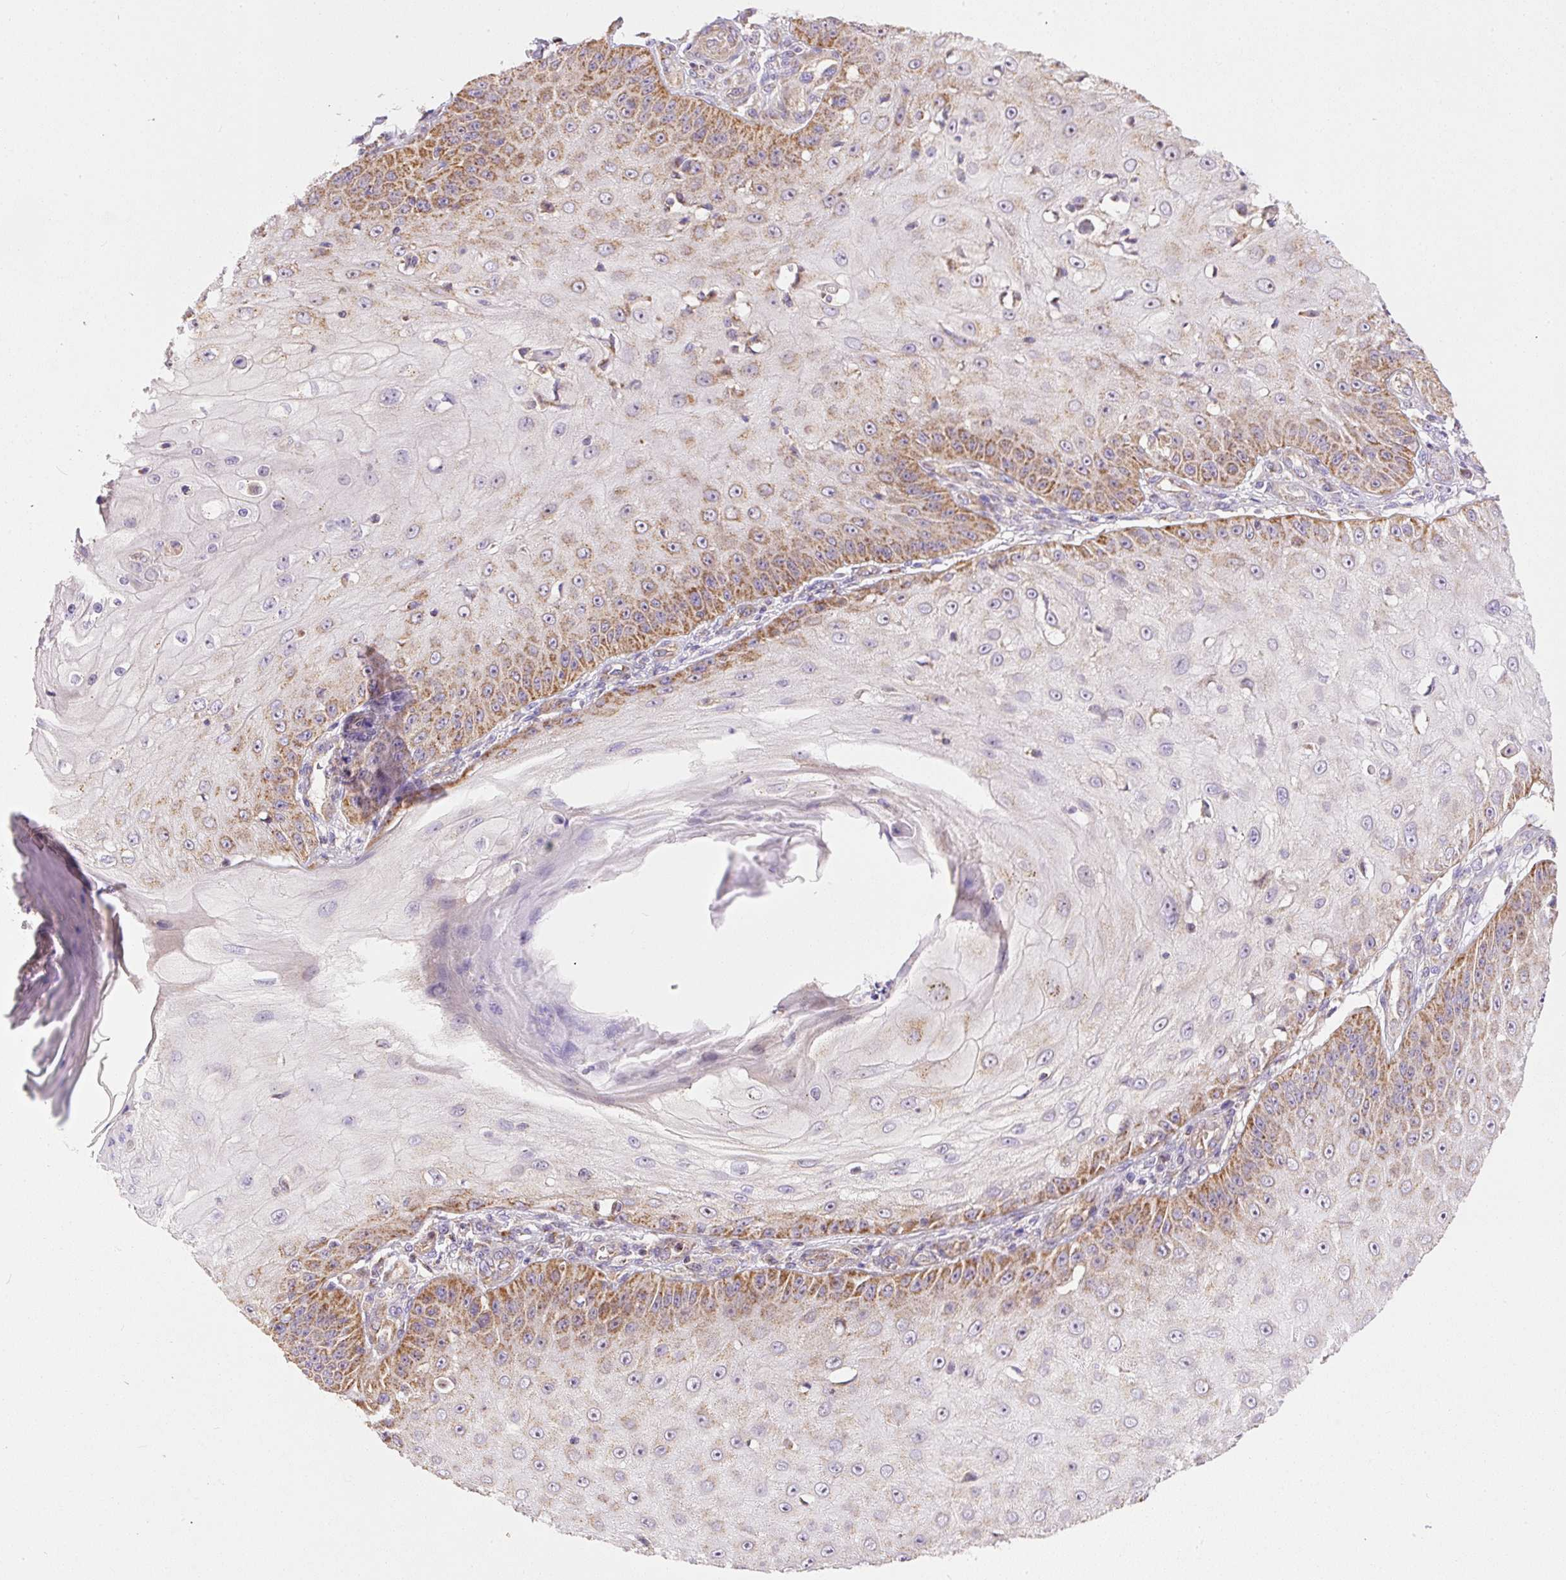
{"staining": {"intensity": "moderate", "quantity": "25%-75%", "location": "cytoplasmic/membranous"}, "tissue": "skin cancer", "cell_type": "Tumor cells", "image_type": "cancer", "snomed": [{"axis": "morphology", "description": "Squamous cell carcinoma, NOS"}, {"axis": "topography", "description": "Skin"}], "caption": "Human squamous cell carcinoma (skin) stained with a protein marker displays moderate staining in tumor cells.", "gene": "NDUFAF2", "patient": {"sex": "male", "age": 70}}